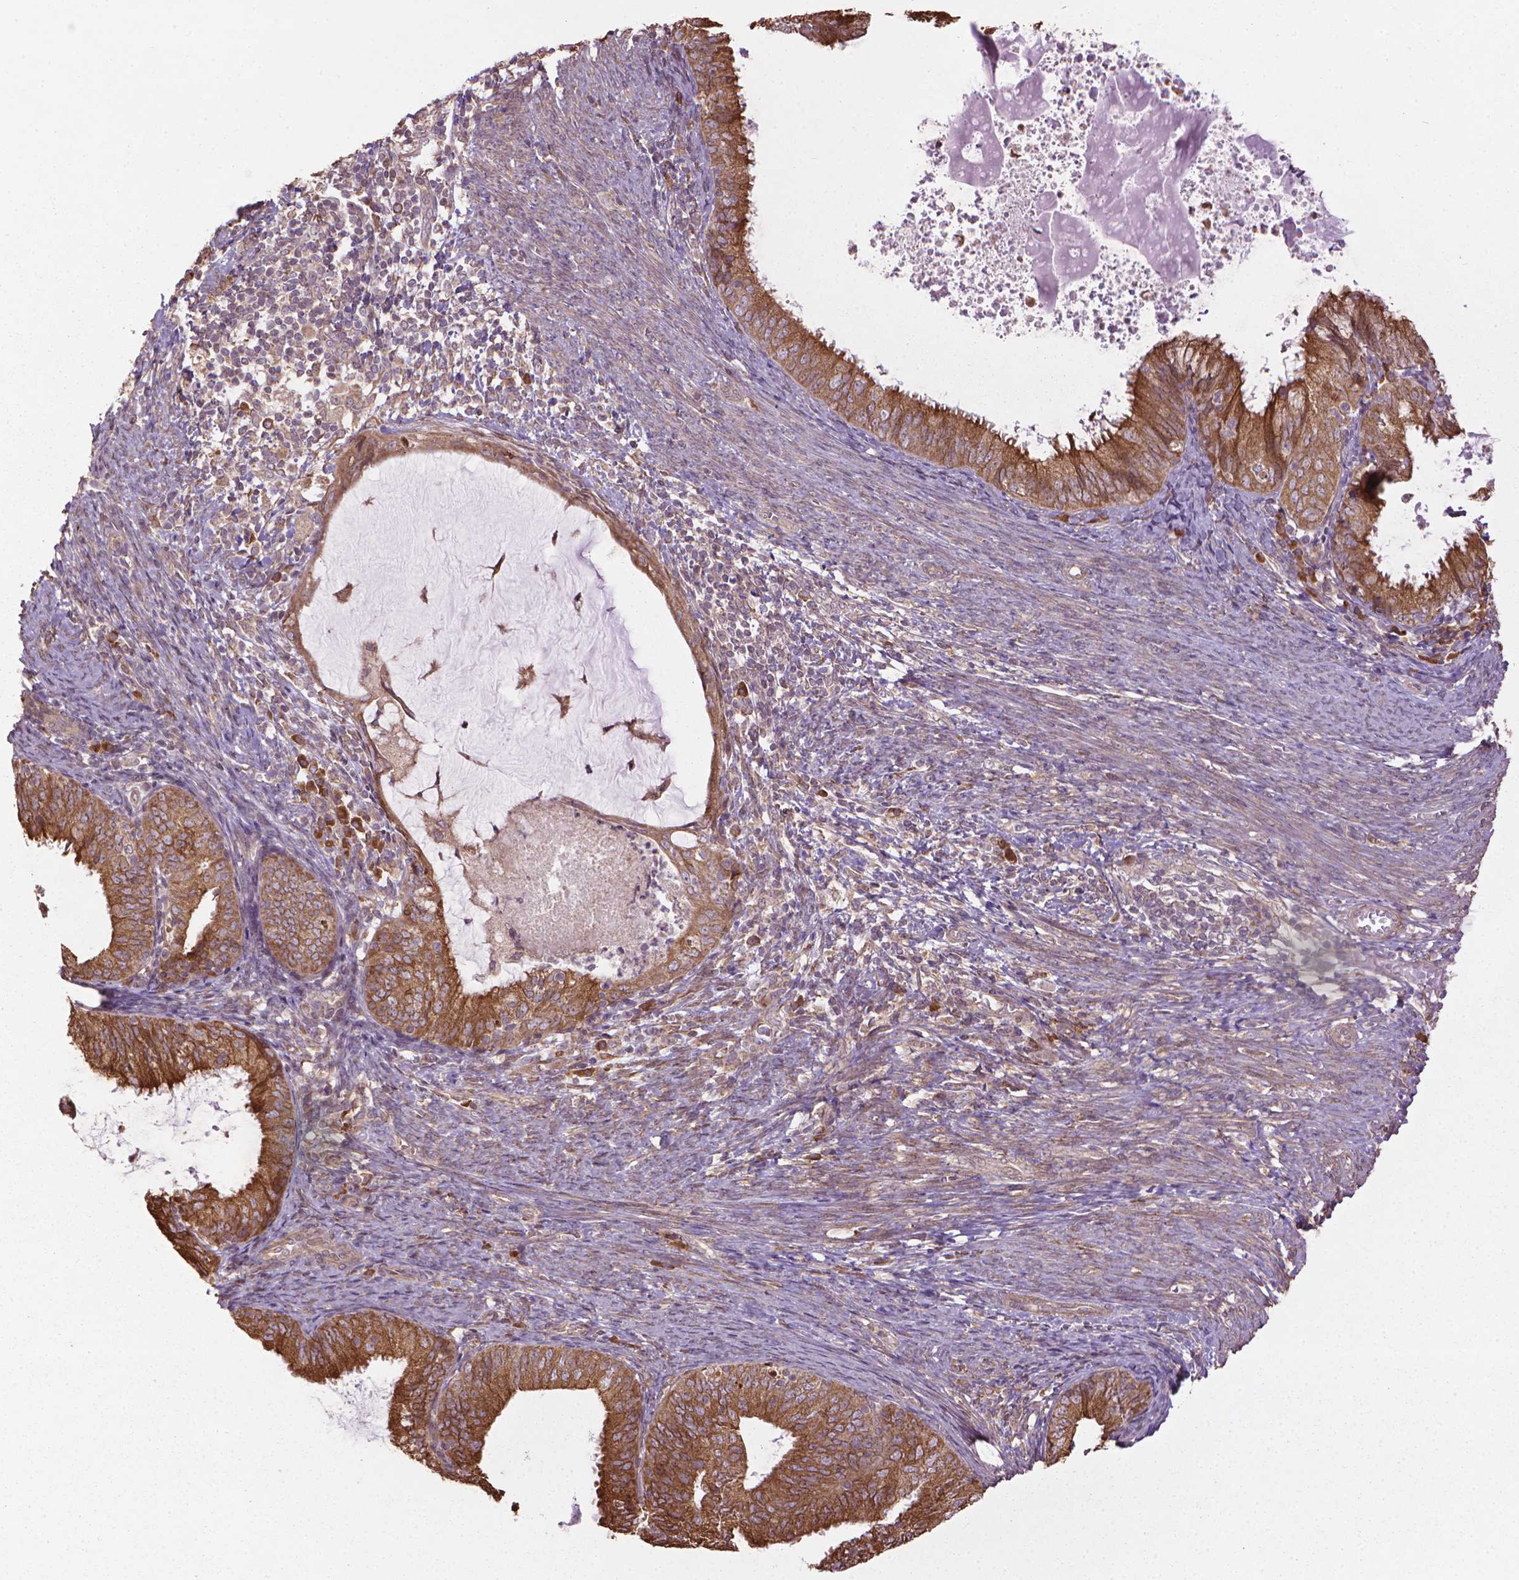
{"staining": {"intensity": "strong", "quantity": ">75%", "location": "cytoplasmic/membranous"}, "tissue": "endometrial cancer", "cell_type": "Tumor cells", "image_type": "cancer", "snomed": [{"axis": "morphology", "description": "Adenocarcinoma, NOS"}, {"axis": "topography", "description": "Endometrium"}], "caption": "Endometrial adenocarcinoma stained for a protein exhibits strong cytoplasmic/membranous positivity in tumor cells.", "gene": "GAS1", "patient": {"sex": "female", "age": 57}}